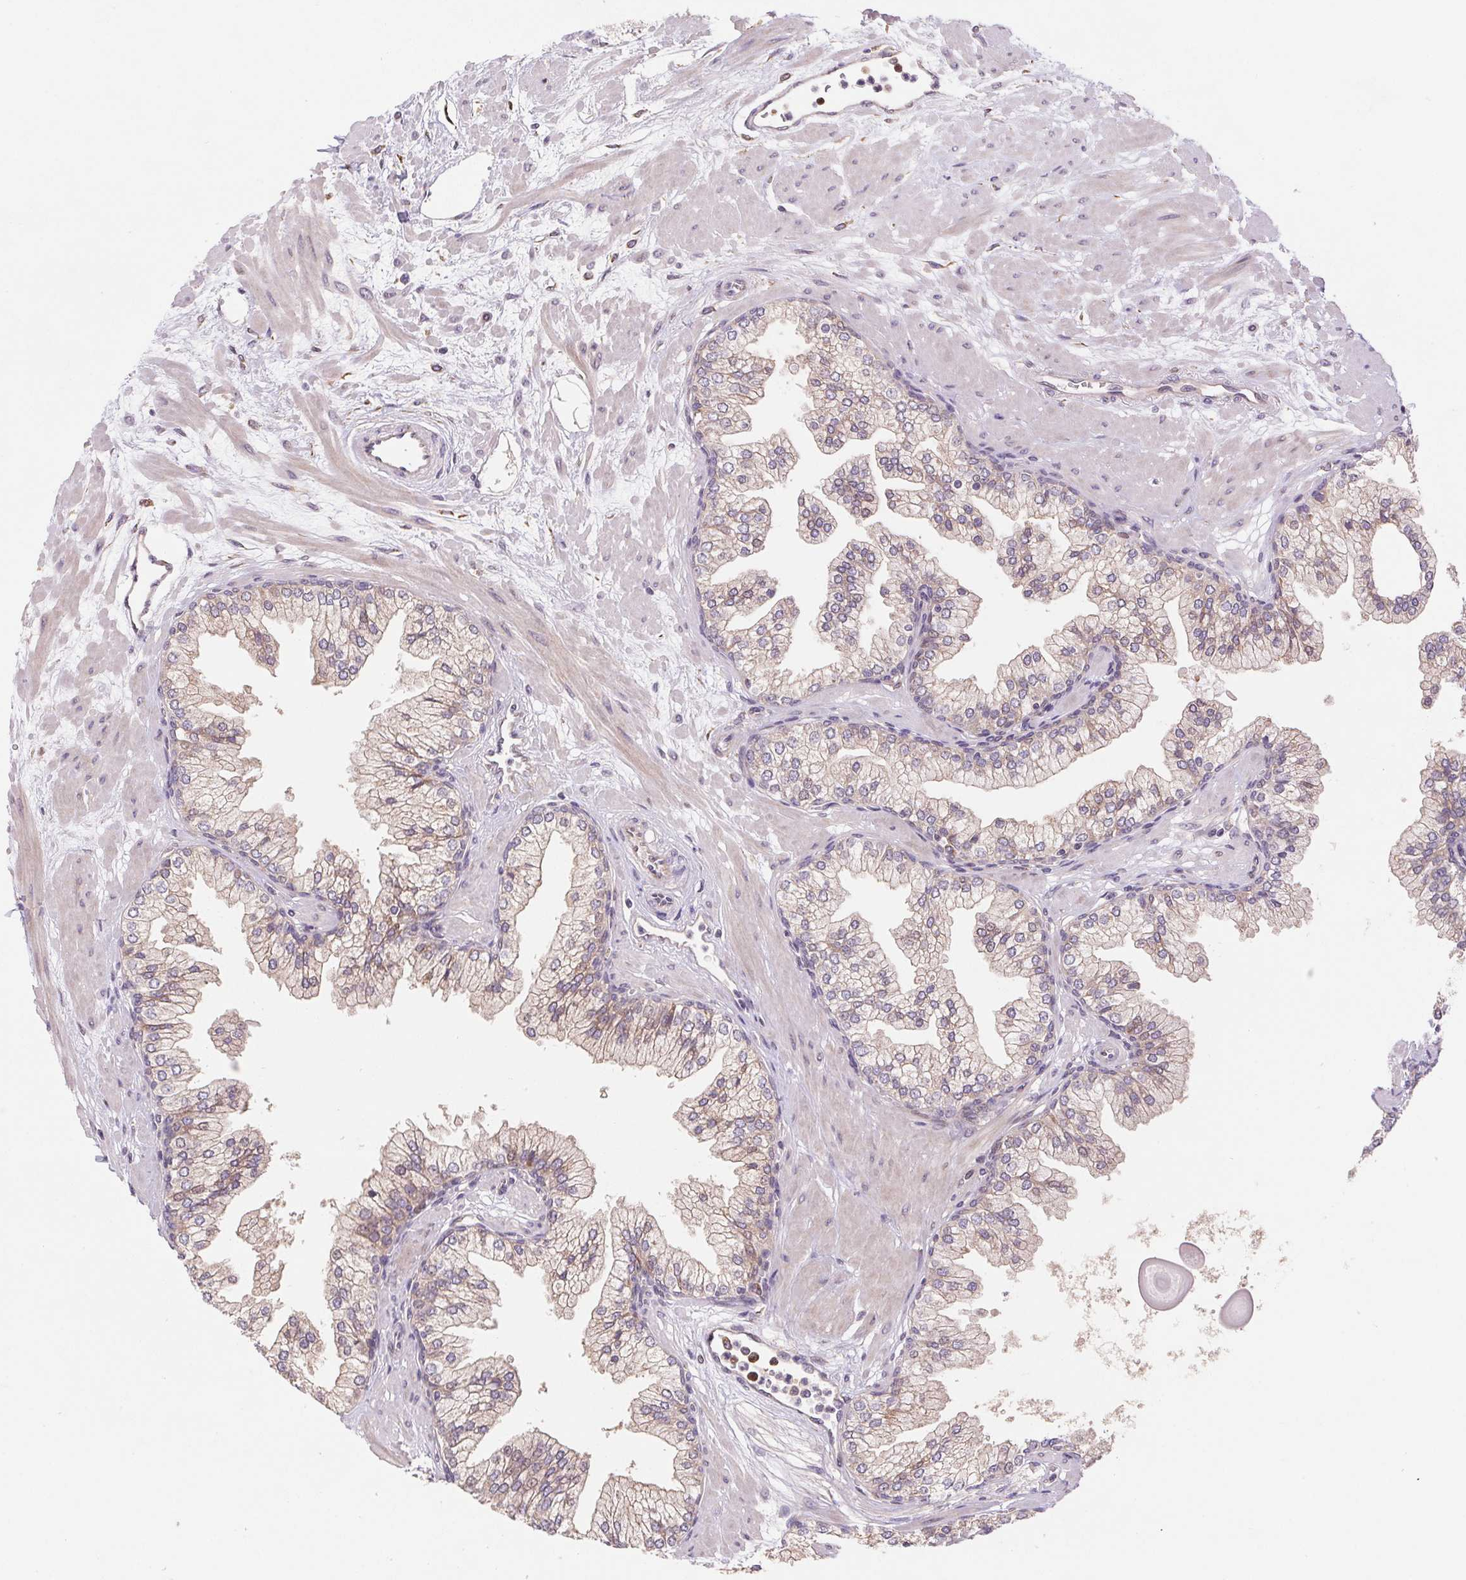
{"staining": {"intensity": "weak", "quantity": ">75%", "location": "cytoplasmic/membranous"}, "tissue": "prostate", "cell_type": "Glandular cells", "image_type": "normal", "snomed": [{"axis": "morphology", "description": "Normal tissue, NOS"}, {"axis": "topography", "description": "Prostate"}, {"axis": "topography", "description": "Peripheral nerve tissue"}], "caption": "Human prostate stained for a protein (brown) displays weak cytoplasmic/membranous positive staining in about >75% of glandular cells.", "gene": "KLHL20", "patient": {"sex": "male", "age": 61}}